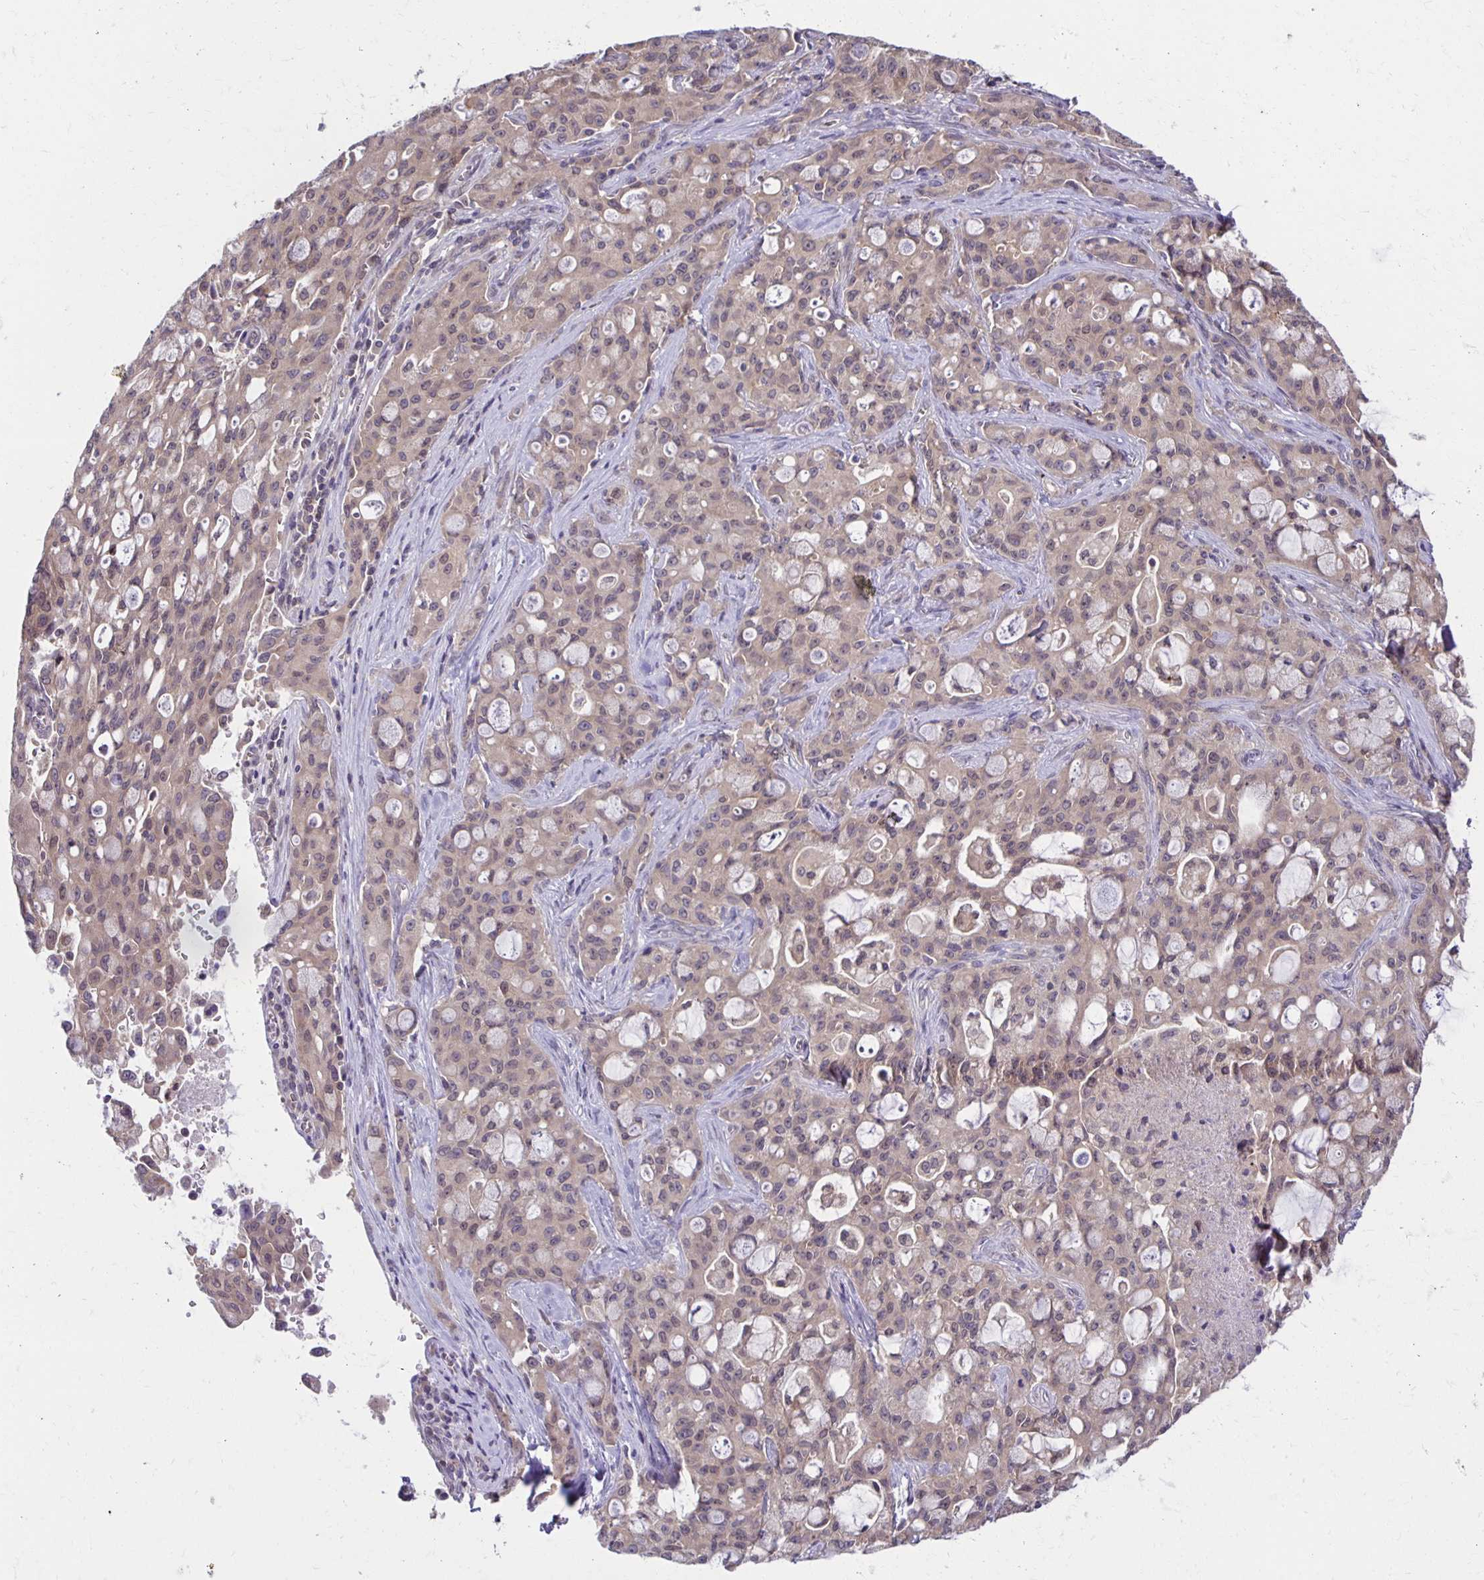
{"staining": {"intensity": "weak", "quantity": "25%-75%", "location": "cytoplasmic/membranous,nuclear"}, "tissue": "lung cancer", "cell_type": "Tumor cells", "image_type": "cancer", "snomed": [{"axis": "morphology", "description": "Adenocarcinoma, NOS"}, {"axis": "topography", "description": "Lung"}], "caption": "Immunohistochemistry (IHC) of human lung adenocarcinoma shows low levels of weak cytoplasmic/membranous and nuclear expression in about 25%-75% of tumor cells. The staining was performed using DAB (3,3'-diaminobenzidine) to visualize the protein expression in brown, while the nuclei were stained in blue with hematoxylin (Magnification: 20x).", "gene": "MIEN1", "patient": {"sex": "female", "age": 44}}